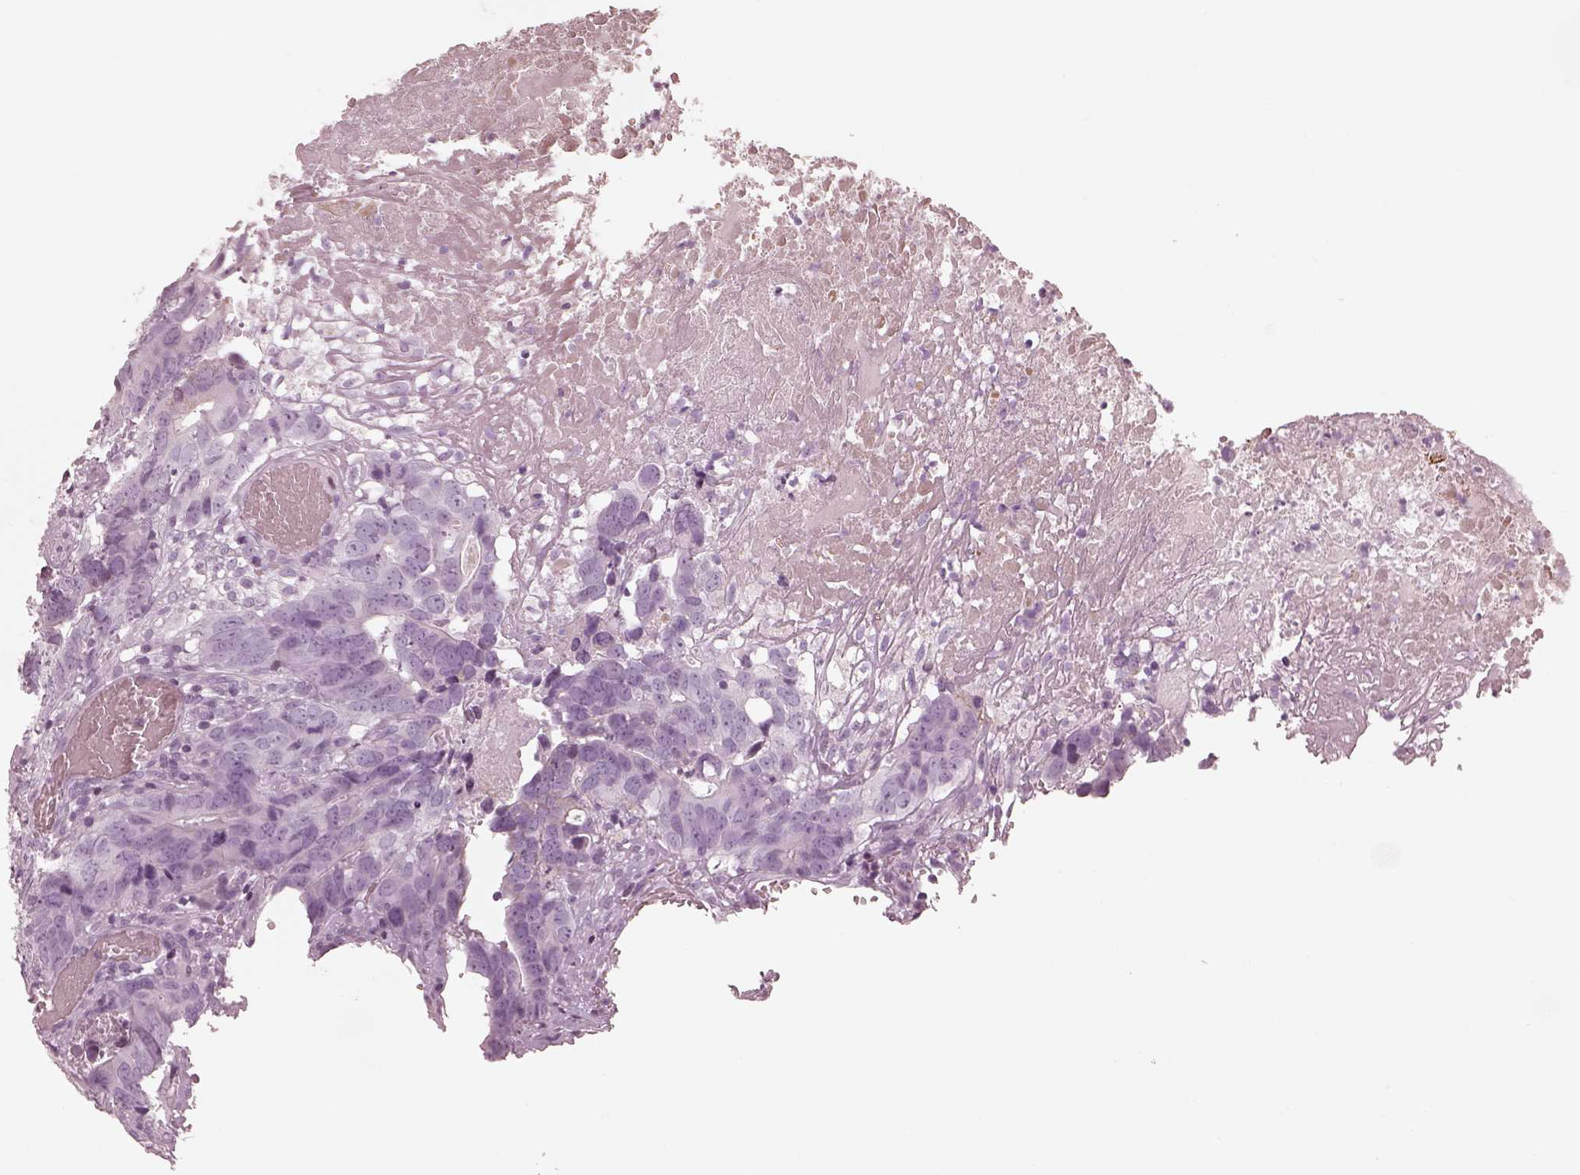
{"staining": {"intensity": "negative", "quantity": "none", "location": "none"}, "tissue": "colorectal cancer", "cell_type": "Tumor cells", "image_type": "cancer", "snomed": [{"axis": "morphology", "description": "Adenocarcinoma, NOS"}, {"axis": "topography", "description": "Colon"}], "caption": "Immunohistochemistry (IHC) image of human colorectal cancer stained for a protein (brown), which shows no staining in tumor cells.", "gene": "OPN4", "patient": {"sex": "female", "age": 82}}